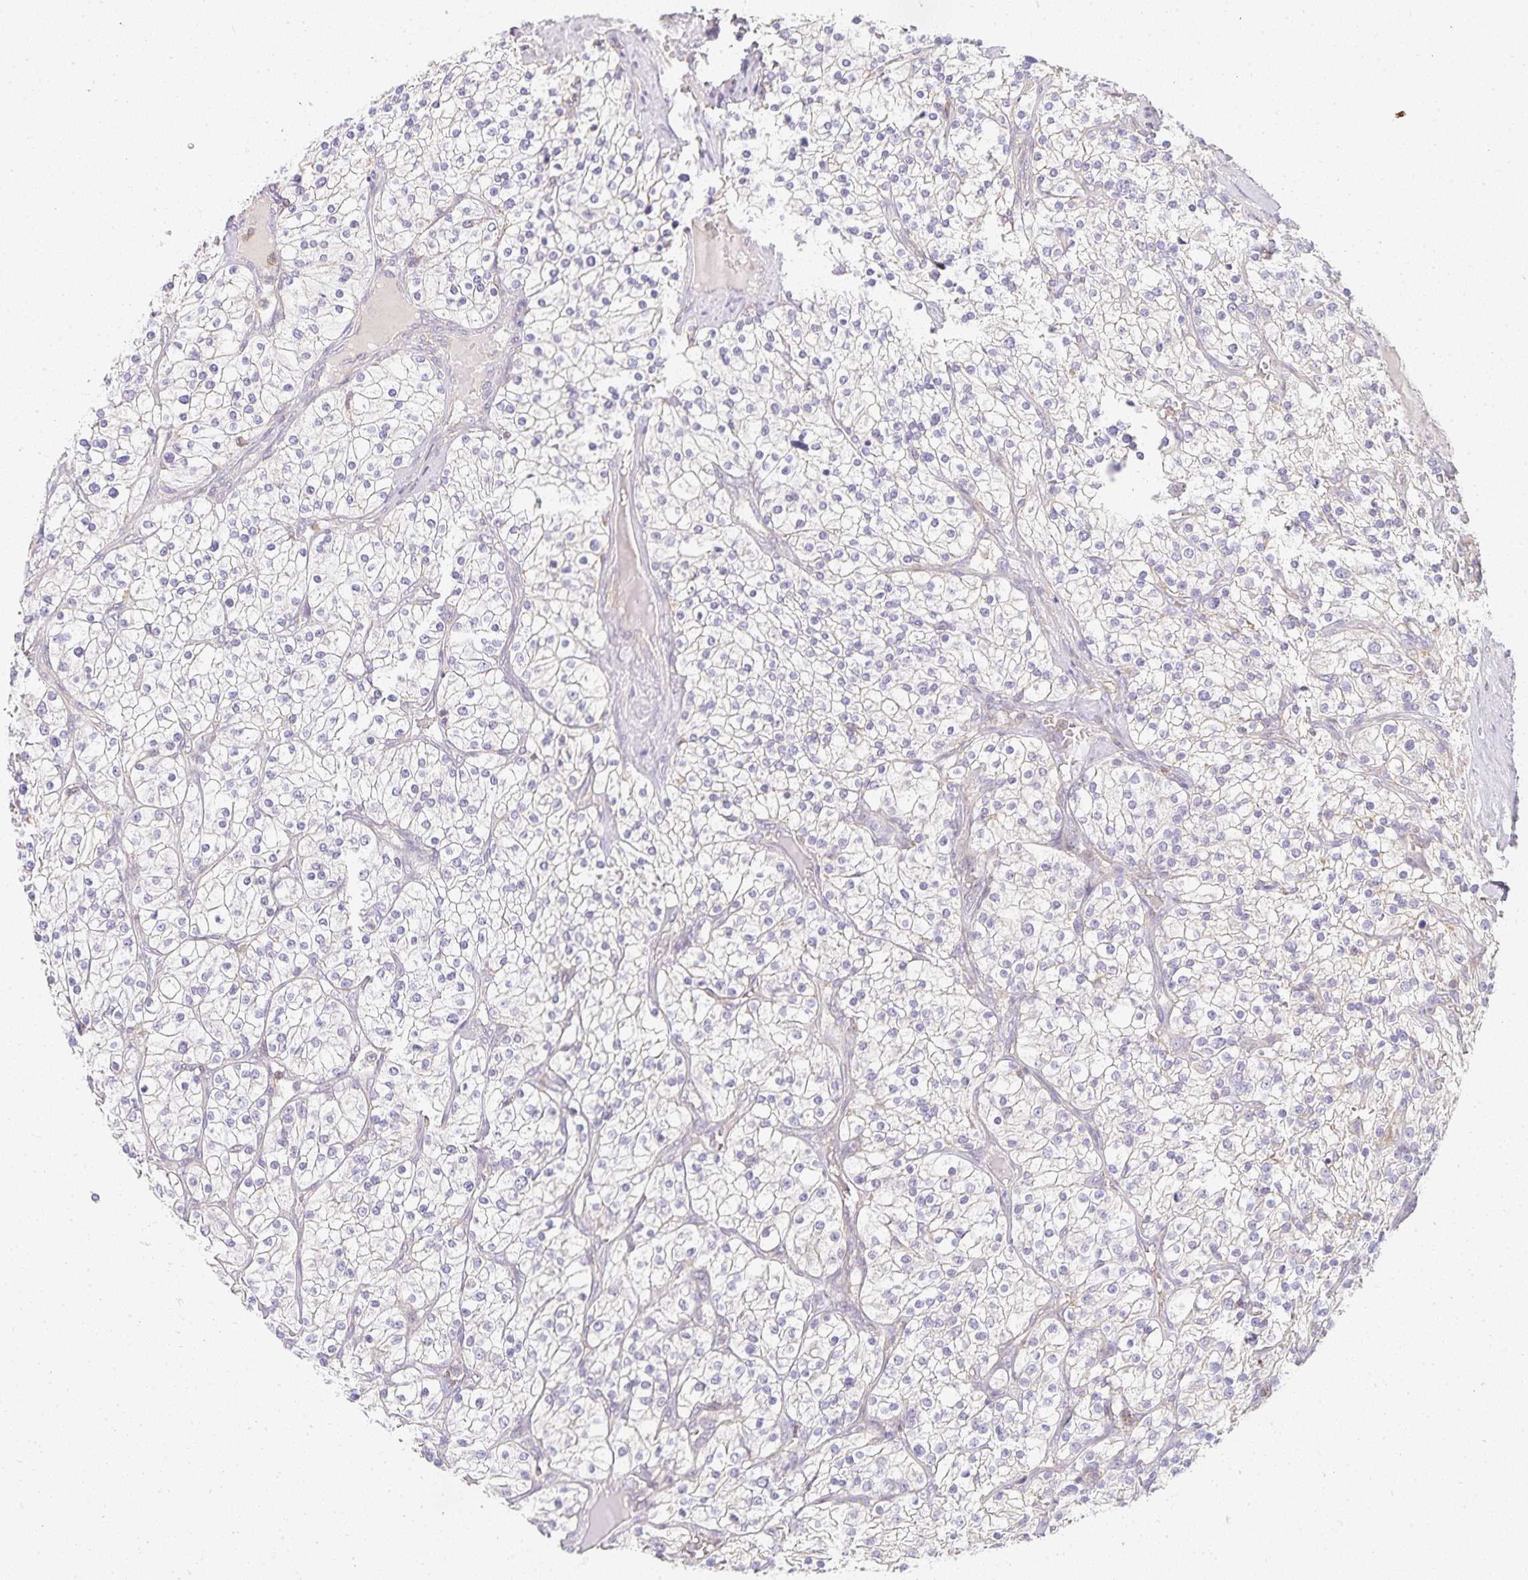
{"staining": {"intensity": "negative", "quantity": "none", "location": "none"}, "tissue": "renal cancer", "cell_type": "Tumor cells", "image_type": "cancer", "snomed": [{"axis": "morphology", "description": "Adenocarcinoma, NOS"}, {"axis": "topography", "description": "Kidney"}], "caption": "High power microscopy photomicrograph of an immunohistochemistry (IHC) photomicrograph of adenocarcinoma (renal), revealing no significant positivity in tumor cells.", "gene": "GATA3", "patient": {"sex": "male", "age": 80}}